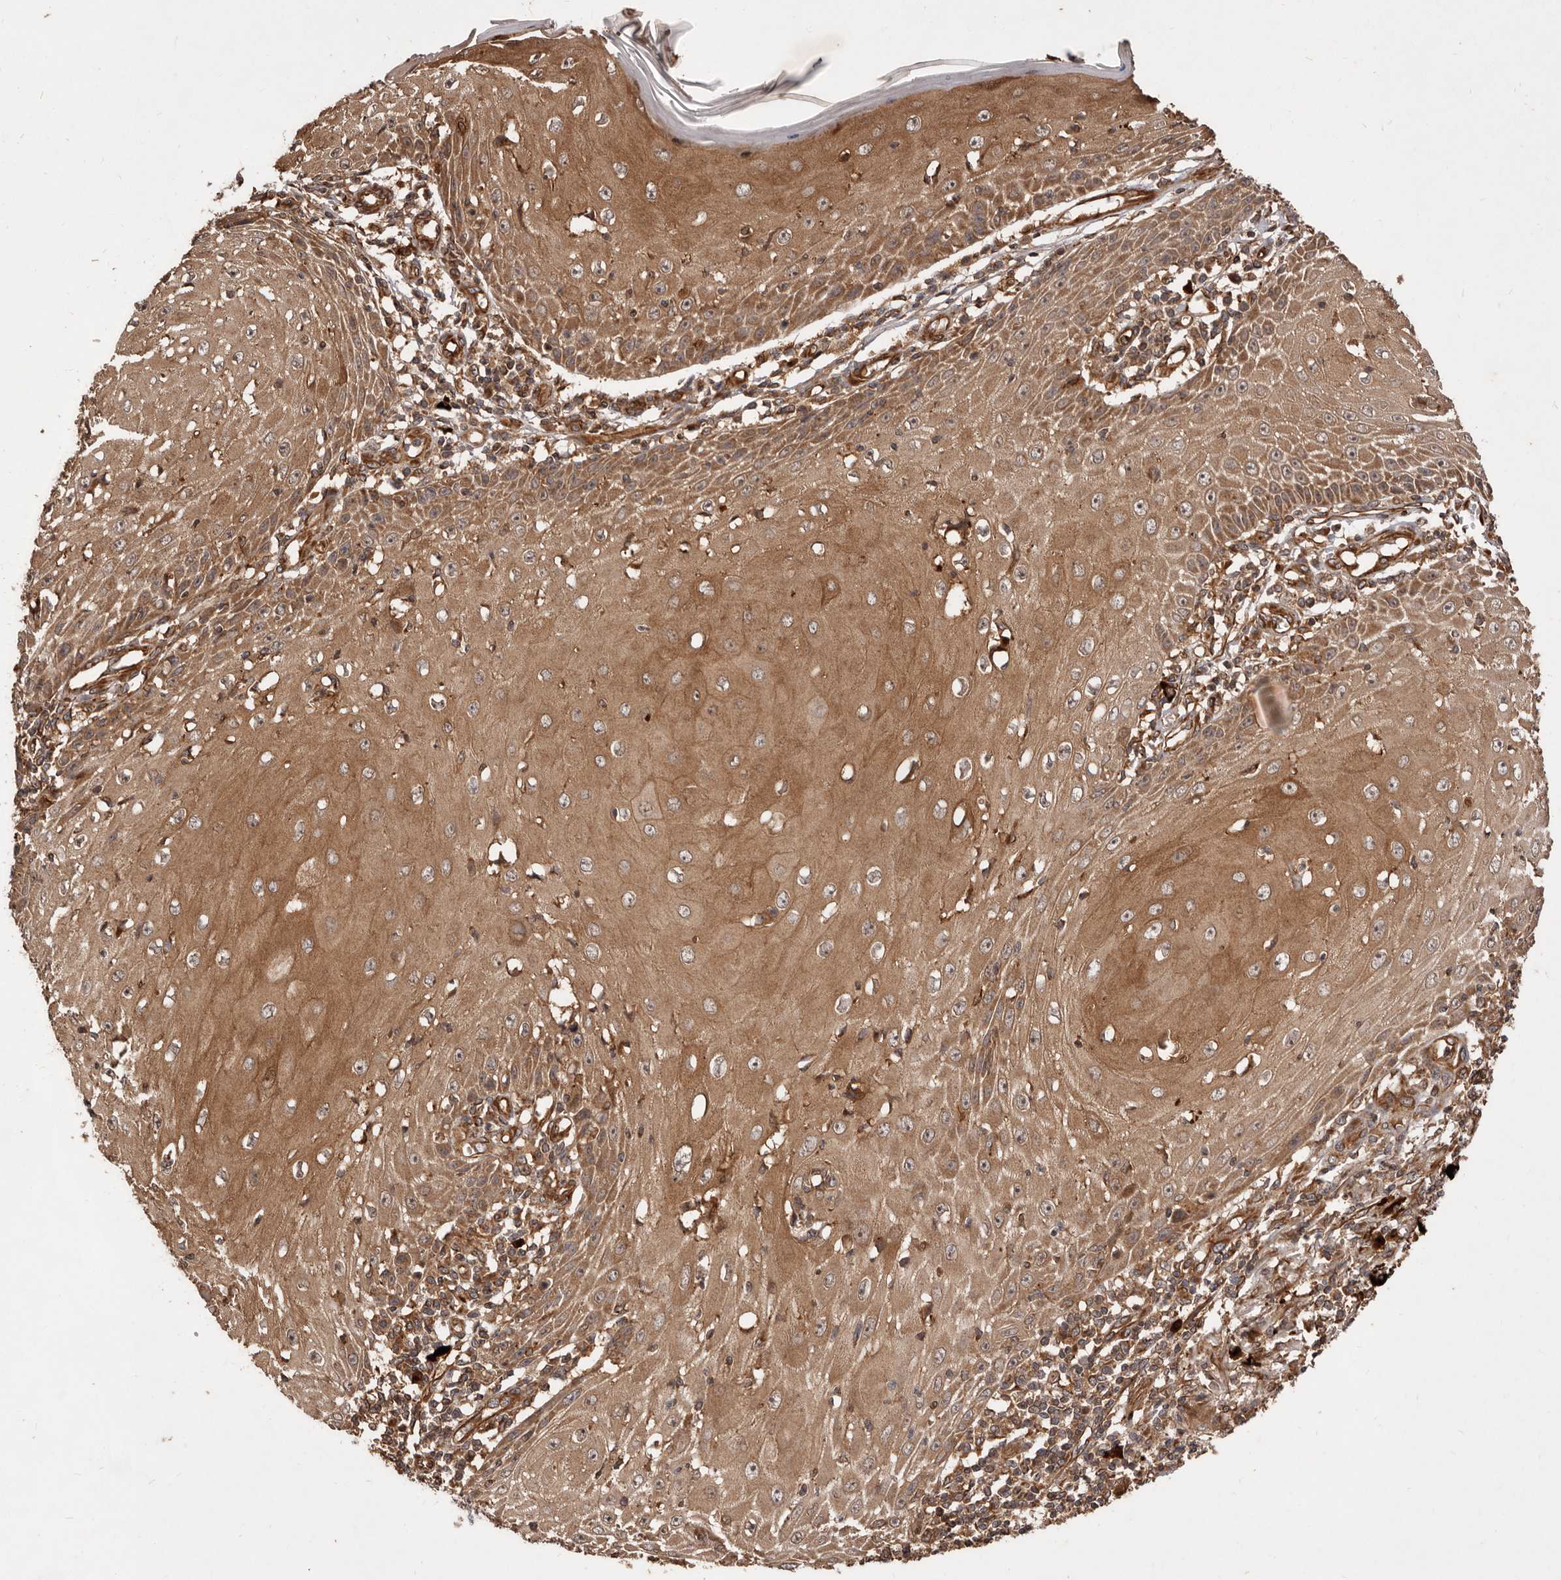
{"staining": {"intensity": "moderate", "quantity": ">75%", "location": "cytoplasmic/membranous"}, "tissue": "skin cancer", "cell_type": "Tumor cells", "image_type": "cancer", "snomed": [{"axis": "morphology", "description": "Squamous cell carcinoma, NOS"}, {"axis": "topography", "description": "Skin"}], "caption": "Skin cancer (squamous cell carcinoma) tissue exhibits moderate cytoplasmic/membranous positivity in about >75% of tumor cells, visualized by immunohistochemistry.", "gene": "STK36", "patient": {"sex": "female", "age": 73}}